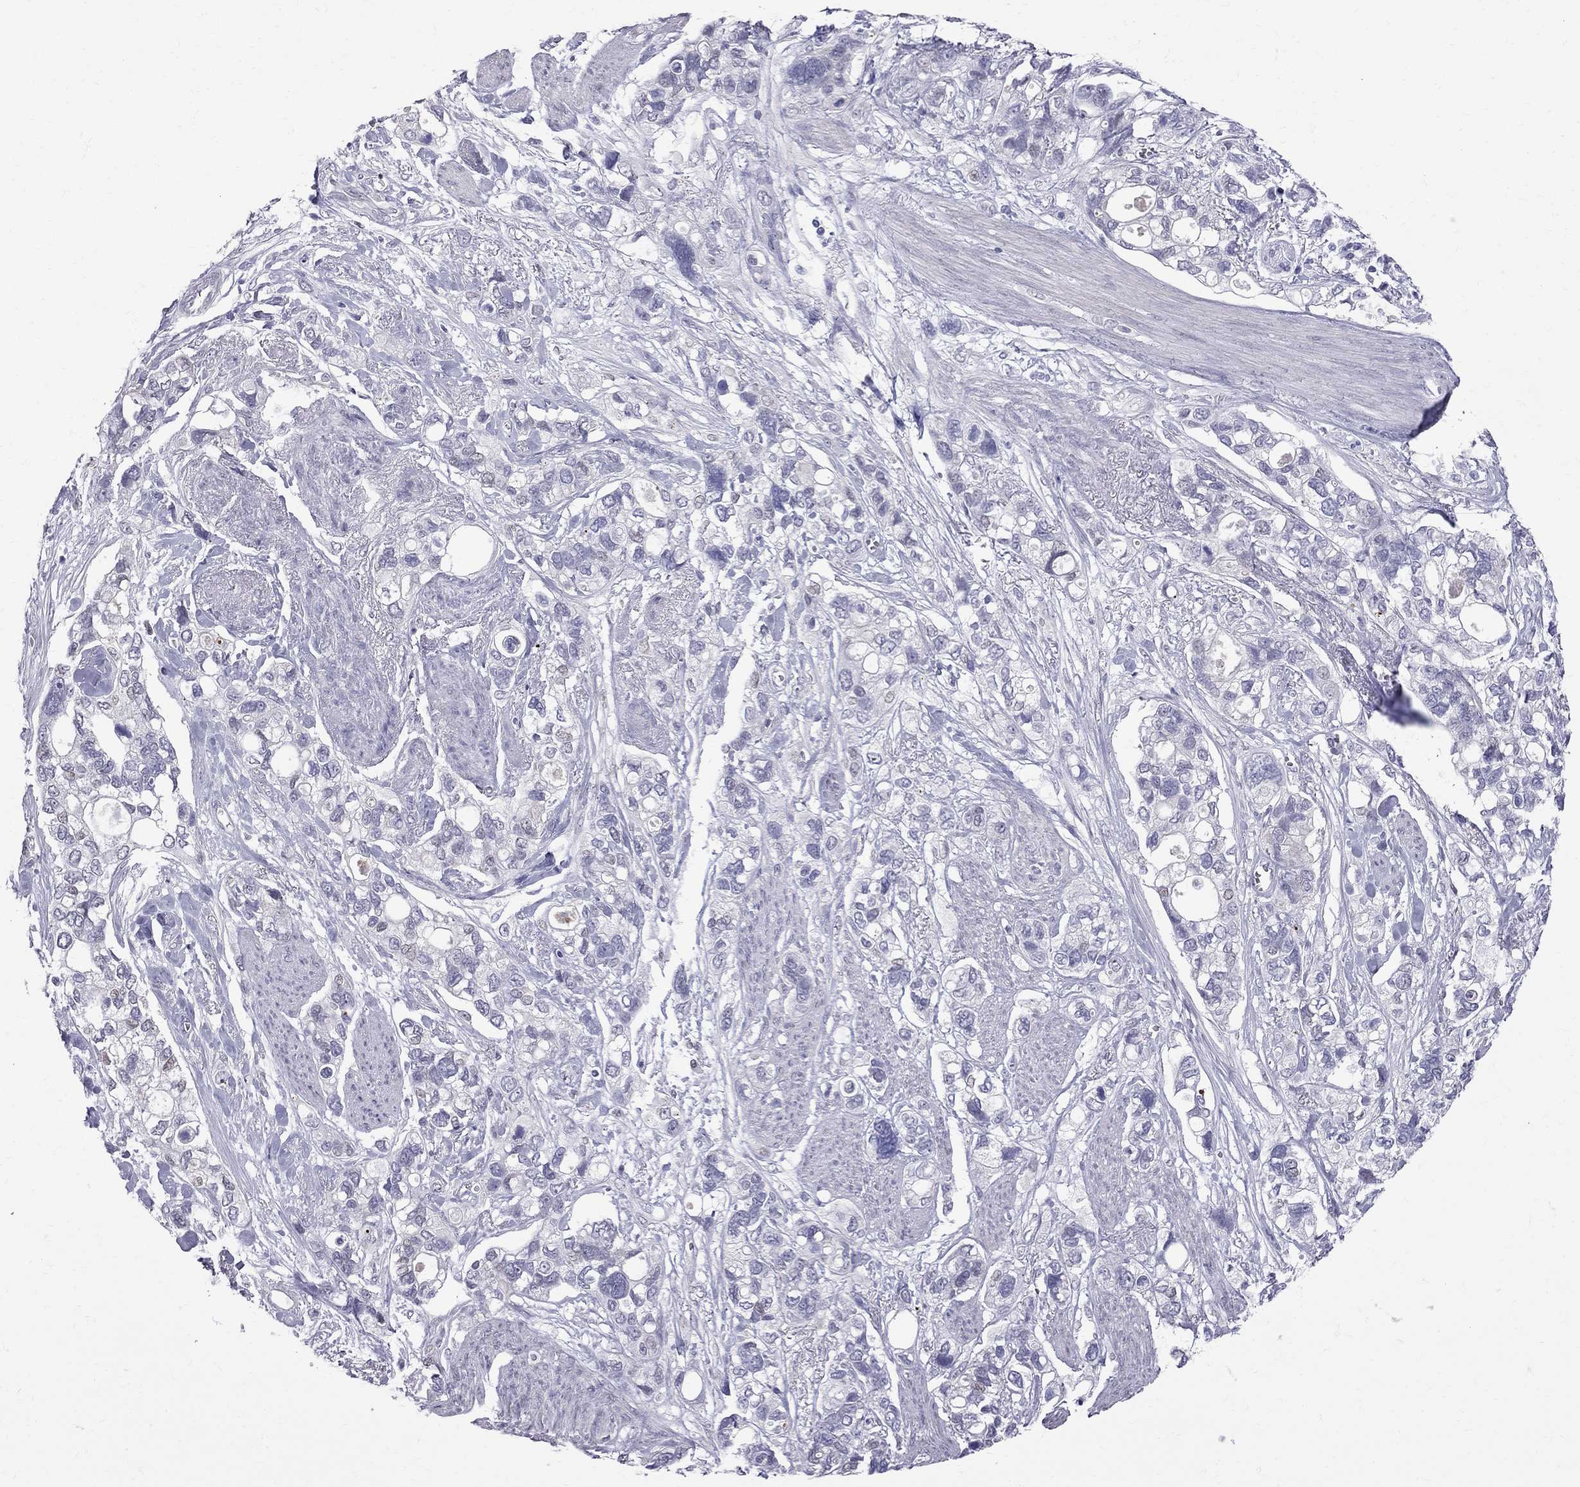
{"staining": {"intensity": "negative", "quantity": "none", "location": "none"}, "tissue": "stomach cancer", "cell_type": "Tumor cells", "image_type": "cancer", "snomed": [{"axis": "morphology", "description": "Adenocarcinoma, NOS"}, {"axis": "topography", "description": "Stomach, upper"}], "caption": "The IHC image has no significant expression in tumor cells of stomach cancer (adenocarcinoma) tissue.", "gene": "MUC15", "patient": {"sex": "female", "age": 81}}